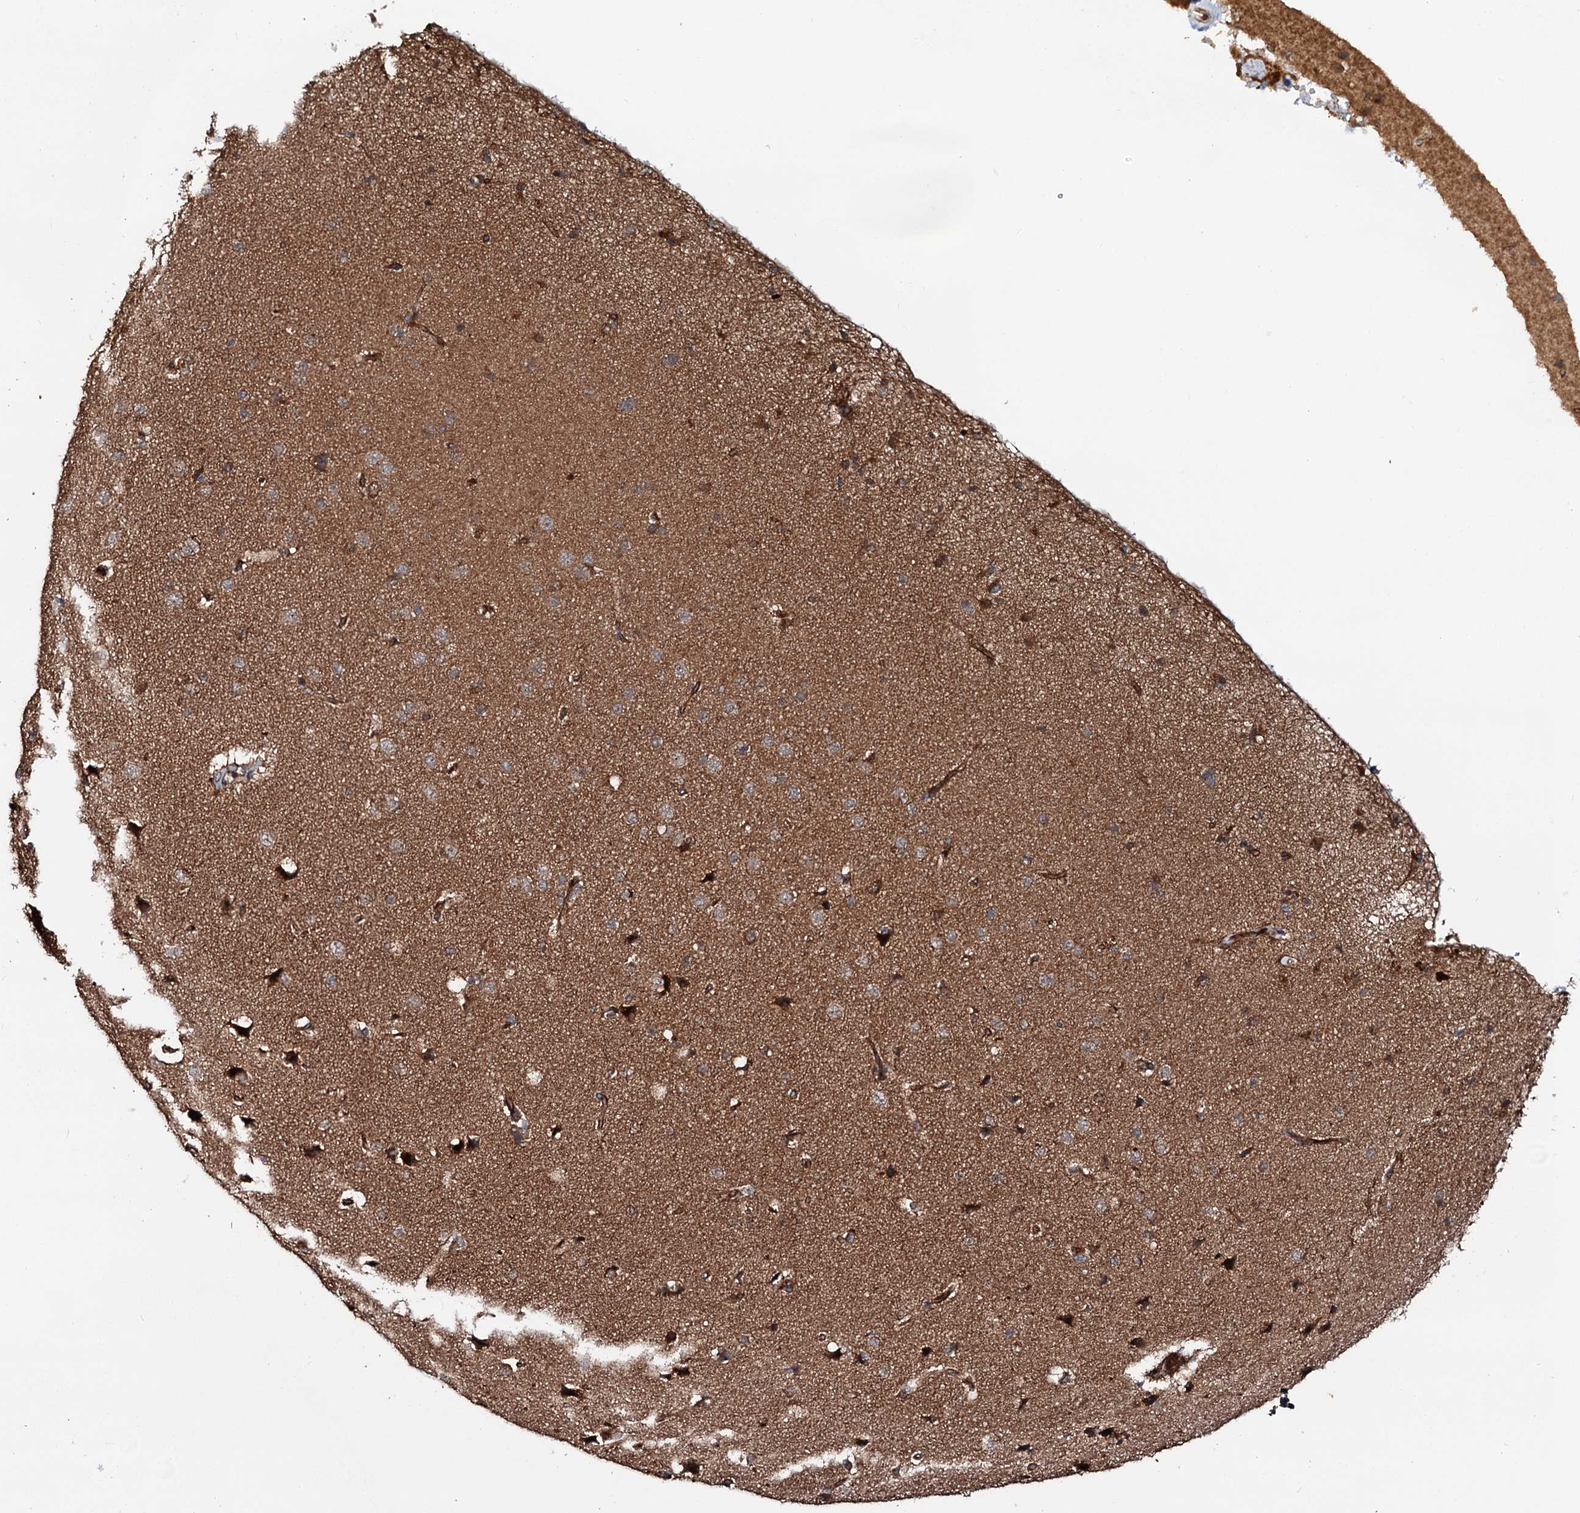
{"staining": {"intensity": "strong", "quantity": ">75%", "location": "cytoplasmic/membranous"}, "tissue": "cerebral cortex", "cell_type": "Endothelial cells", "image_type": "normal", "snomed": [{"axis": "morphology", "description": "Normal tissue, NOS"}, {"axis": "topography", "description": "Cerebral cortex"}], "caption": "A brown stain labels strong cytoplasmic/membranous expression of a protein in endothelial cells of benign cerebral cortex.", "gene": "ADGRG4", "patient": {"sex": "male", "age": 62}}